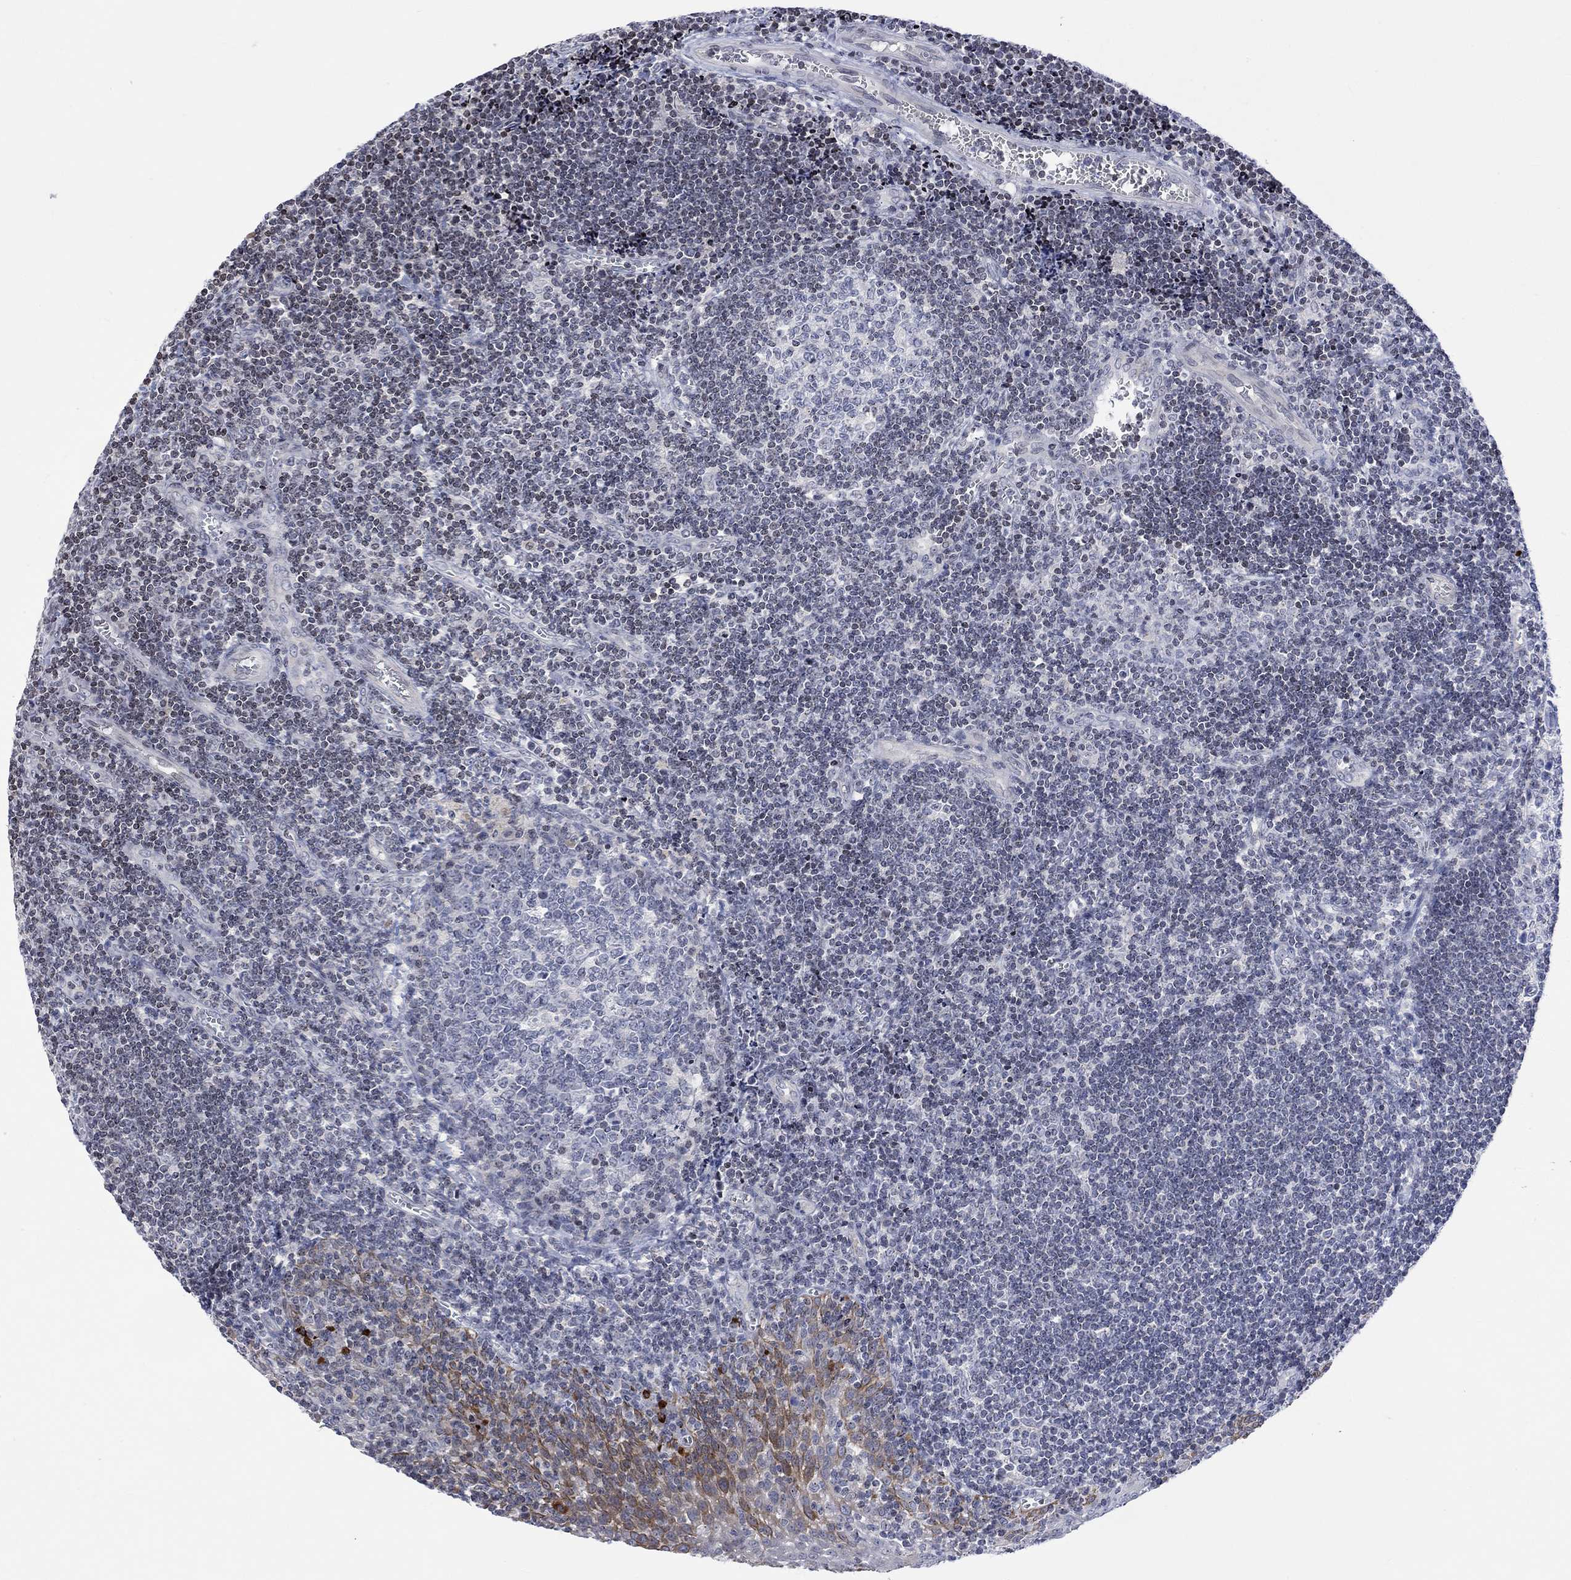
{"staining": {"intensity": "negative", "quantity": "none", "location": "none"}, "tissue": "tonsil", "cell_type": "Germinal center cells", "image_type": "normal", "snomed": [{"axis": "morphology", "description": "Normal tissue, NOS"}, {"axis": "topography", "description": "Tonsil"}], "caption": "This is an immunohistochemistry (IHC) histopathology image of normal tonsil. There is no expression in germinal center cells.", "gene": "DCX", "patient": {"sex": "male", "age": 33}}